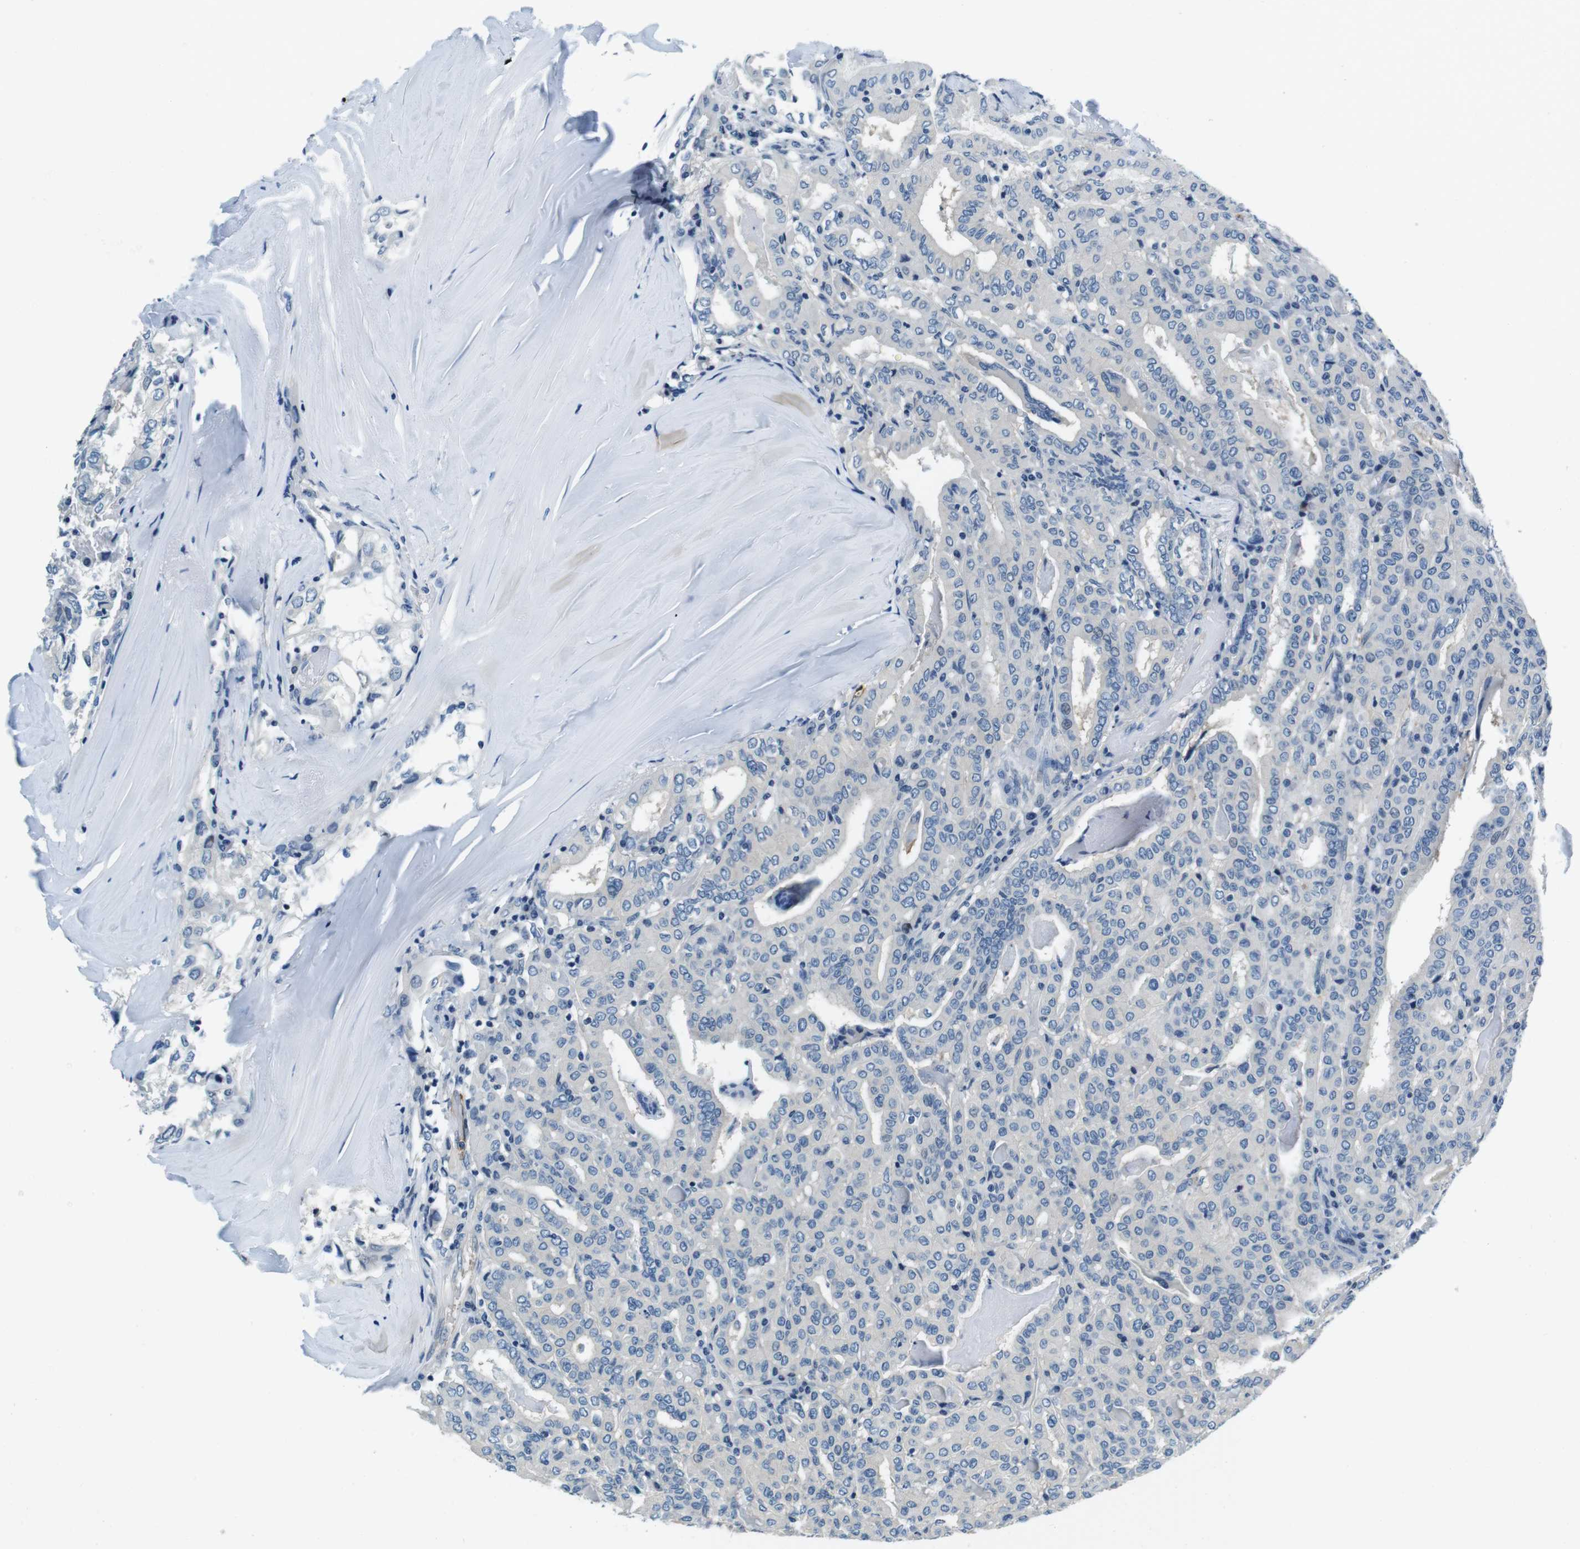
{"staining": {"intensity": "negative", "quantity": "none", "location": "none"}, "tissue": "thyroid cancer", "cell_type": "Tumor cells", "image_type": "cancer", "snomed": [{"axis": "morphology", "description": "Papillary adenocarcinoma, NOS"}, {"axis": "topography", "description": "Thyroid gland"}], "caption": "A histopathology image of thyroid papillary adenocarcinoma stained for a protein demonstrates no brown staining in tumor cells. (DAB (3,3'-diaminobenzidine) immunohistochemistry with hematoxylin counter stain).", "gene": "KCNJ5", "patient": {"sex": "female", "age": 42}}